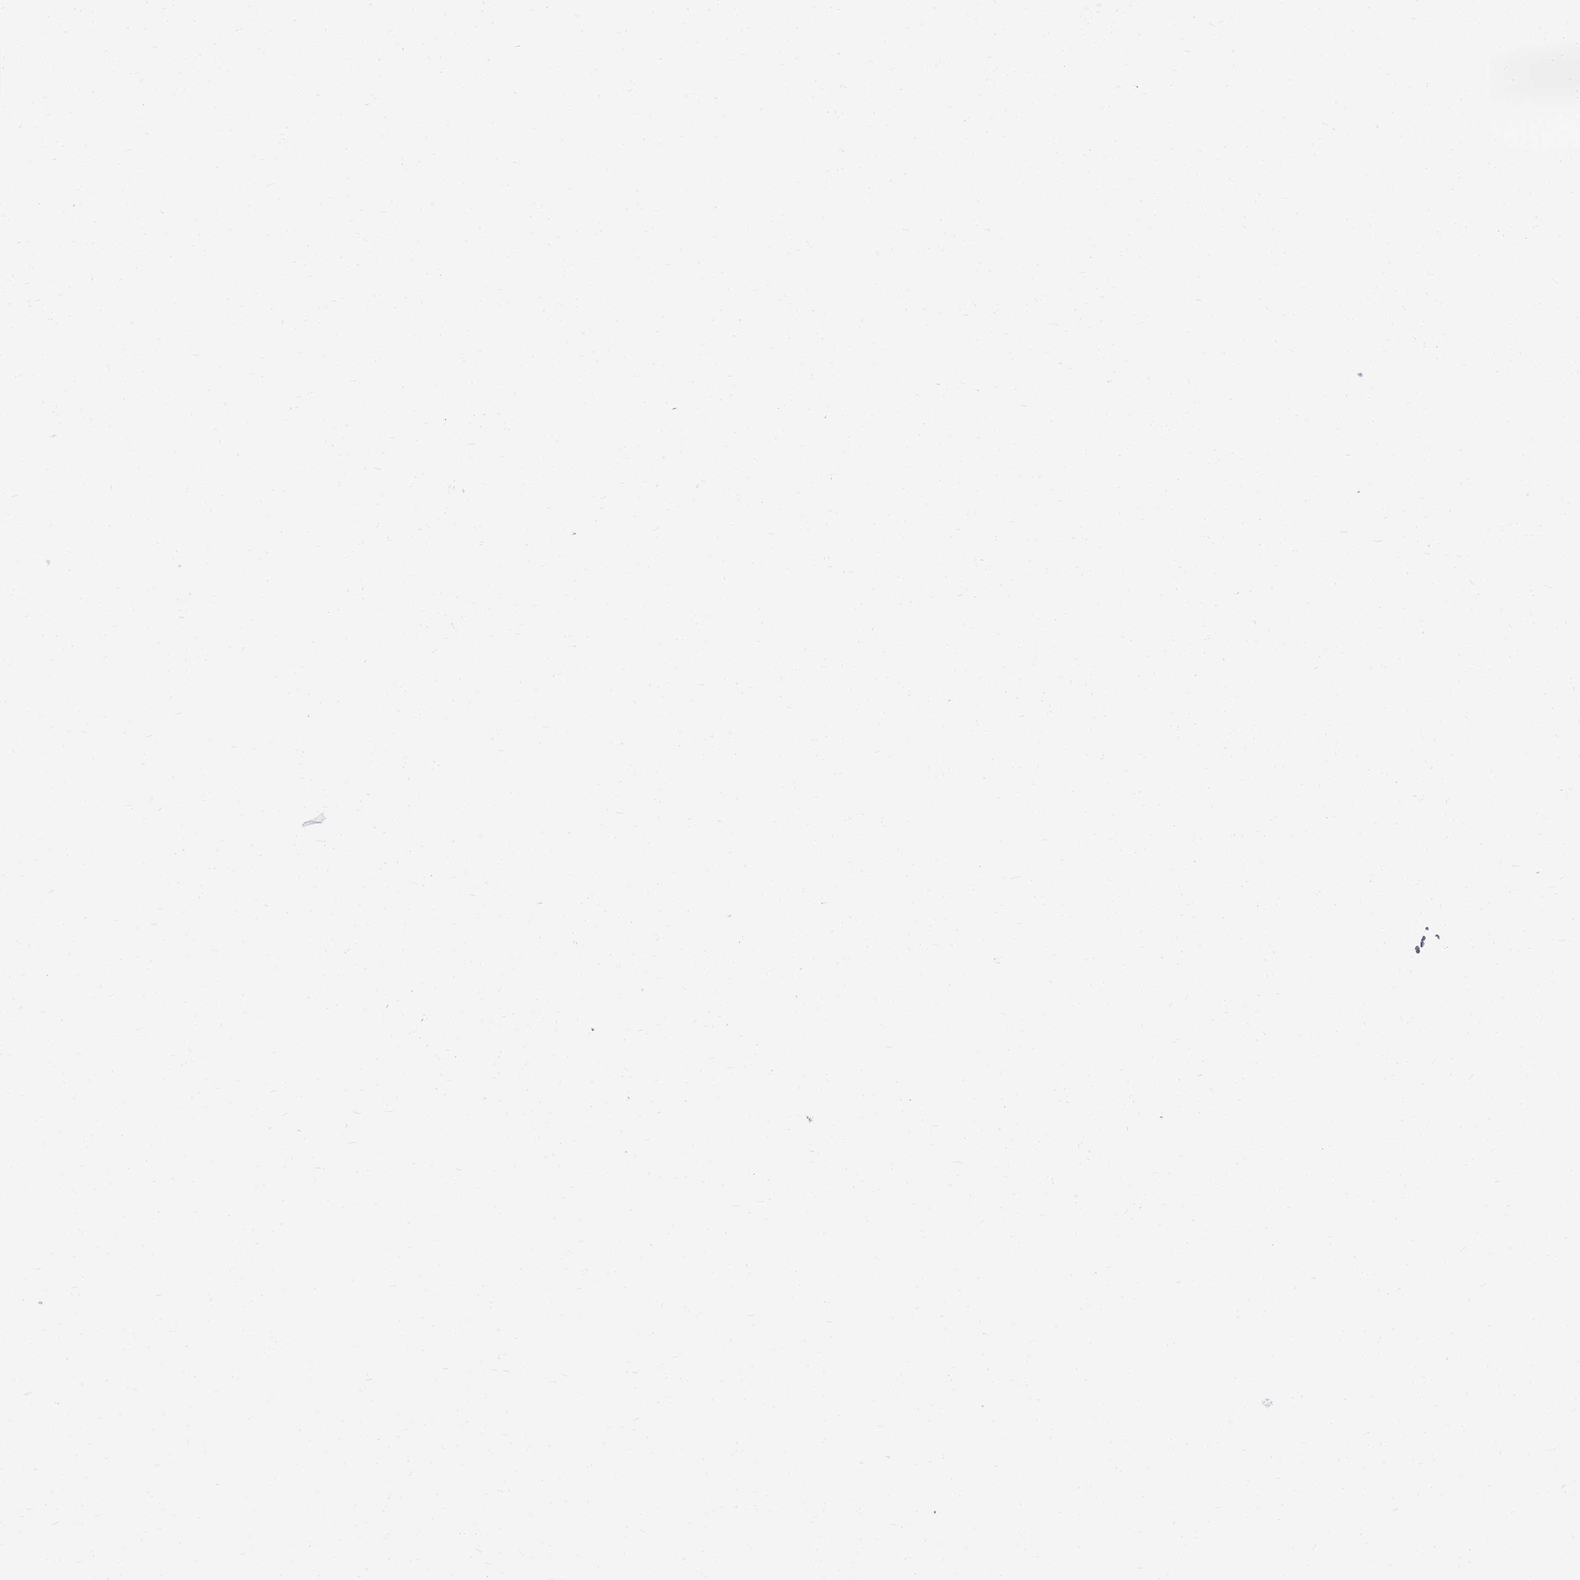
{"staining": {"intensity": "negative", "quantity": "none", "location": "none"}, "tissue": "lymph node", "cell_type": "Germinal center cells", "image_type": "normal", "snomed": [{"axis": "morphology", "description": "Normal tissue, NOS"}, {"axis": "topography", "description": "Lymph node"}], "caption": "This is an IHC photomicrograph of normal human lymph node. There is no staining in germinal center cells.", "gene": "MS4A13", "patient": {"sex": "female", "age": 22}}